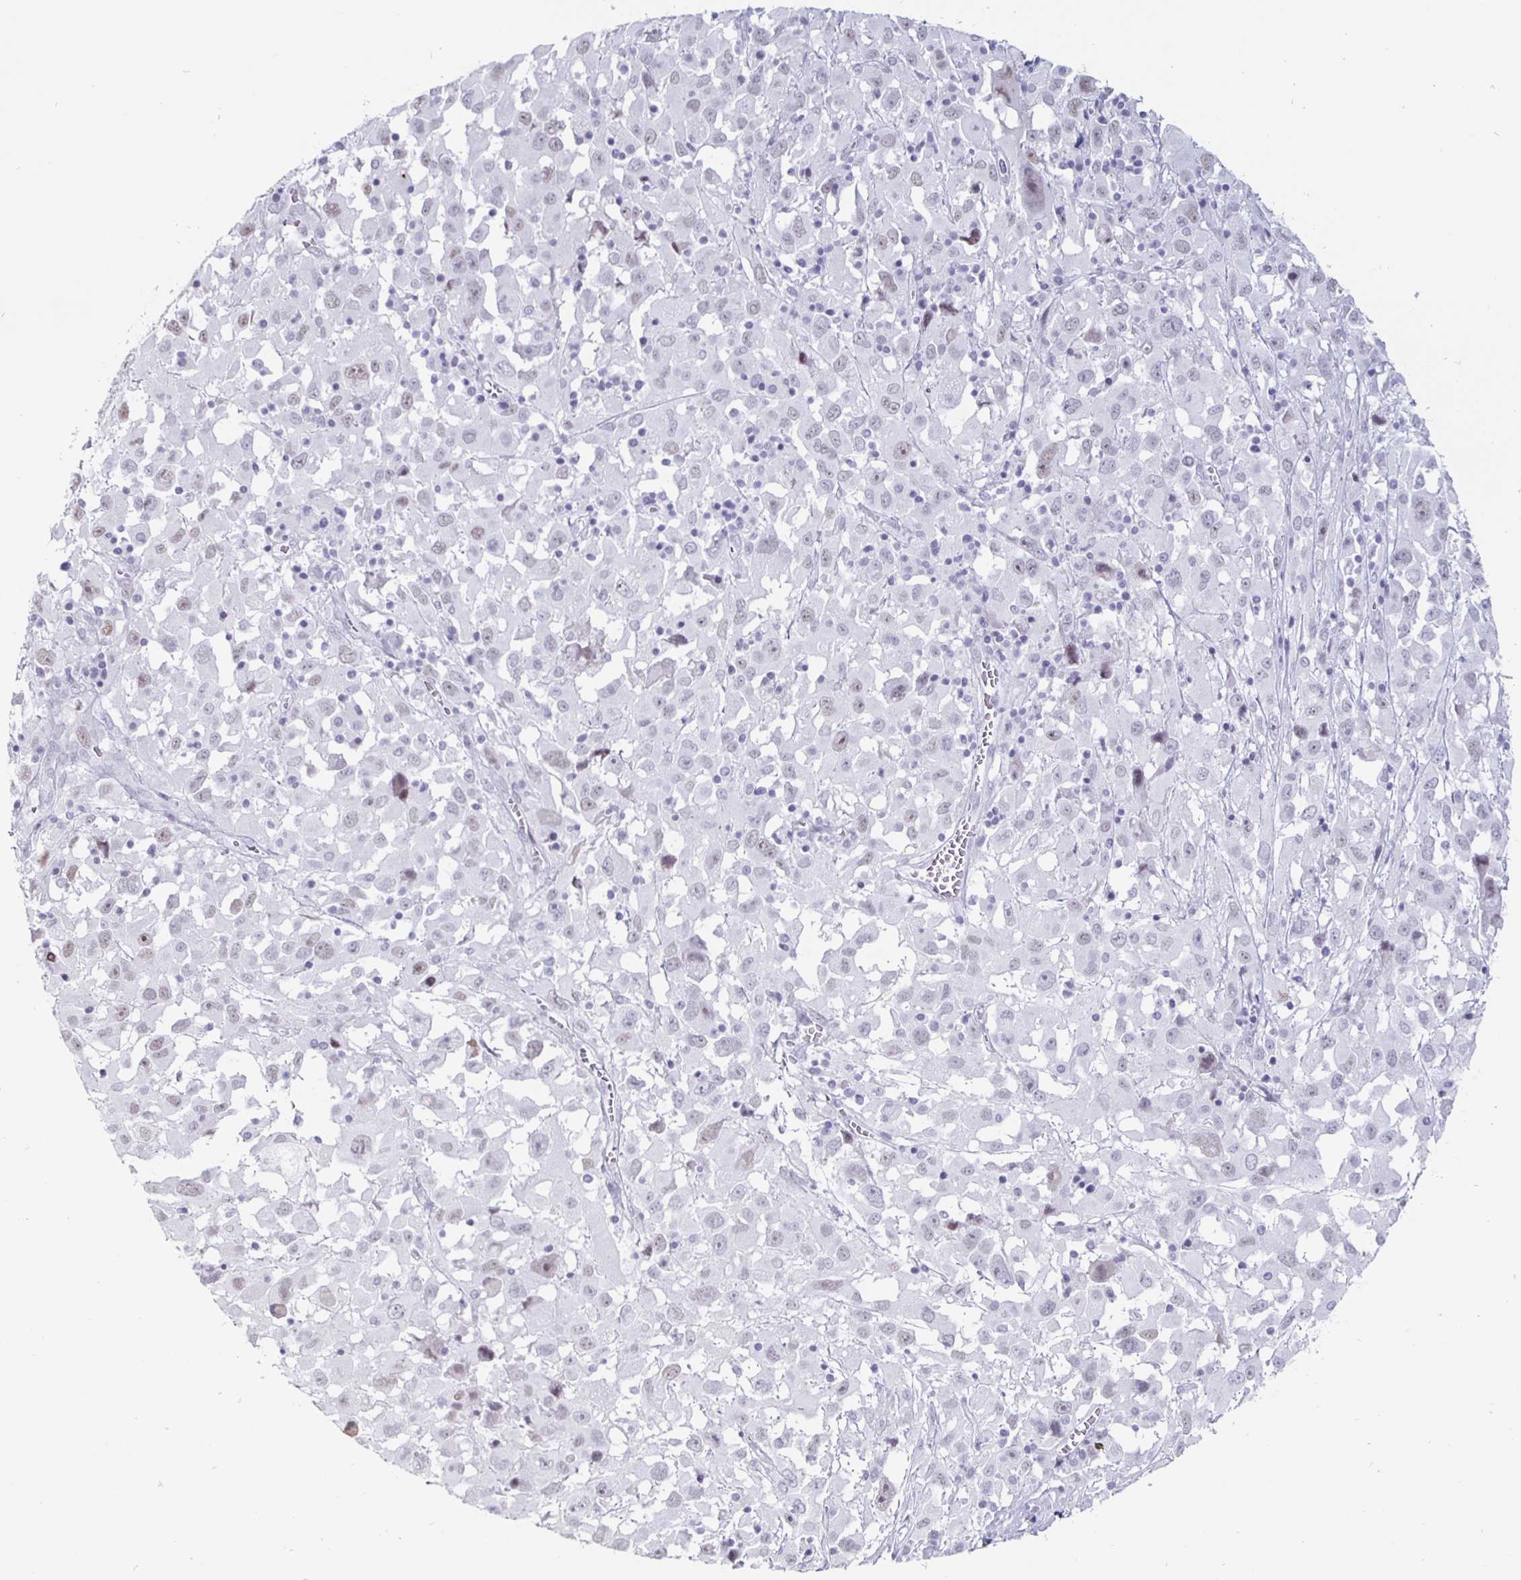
{"staining": {"intensity": "negative", "quantity": "none", "location": "none"}, "tissue": "melanoma", "cell_type": "Tumor cells", "image_type": "cancer", "snomed": [{"axis": "morphology", "description": "Malignant melanoma, Metastatic site"}, {"axis": "topography", "description": "Soft tissue"}], "caption": "Protein analysis of malignant melanoma (metastatic site) demonstrates no significant positivity in tumor cells.", "gene": "OOSP2", "patient": {"sex": "male", "age": 50}}